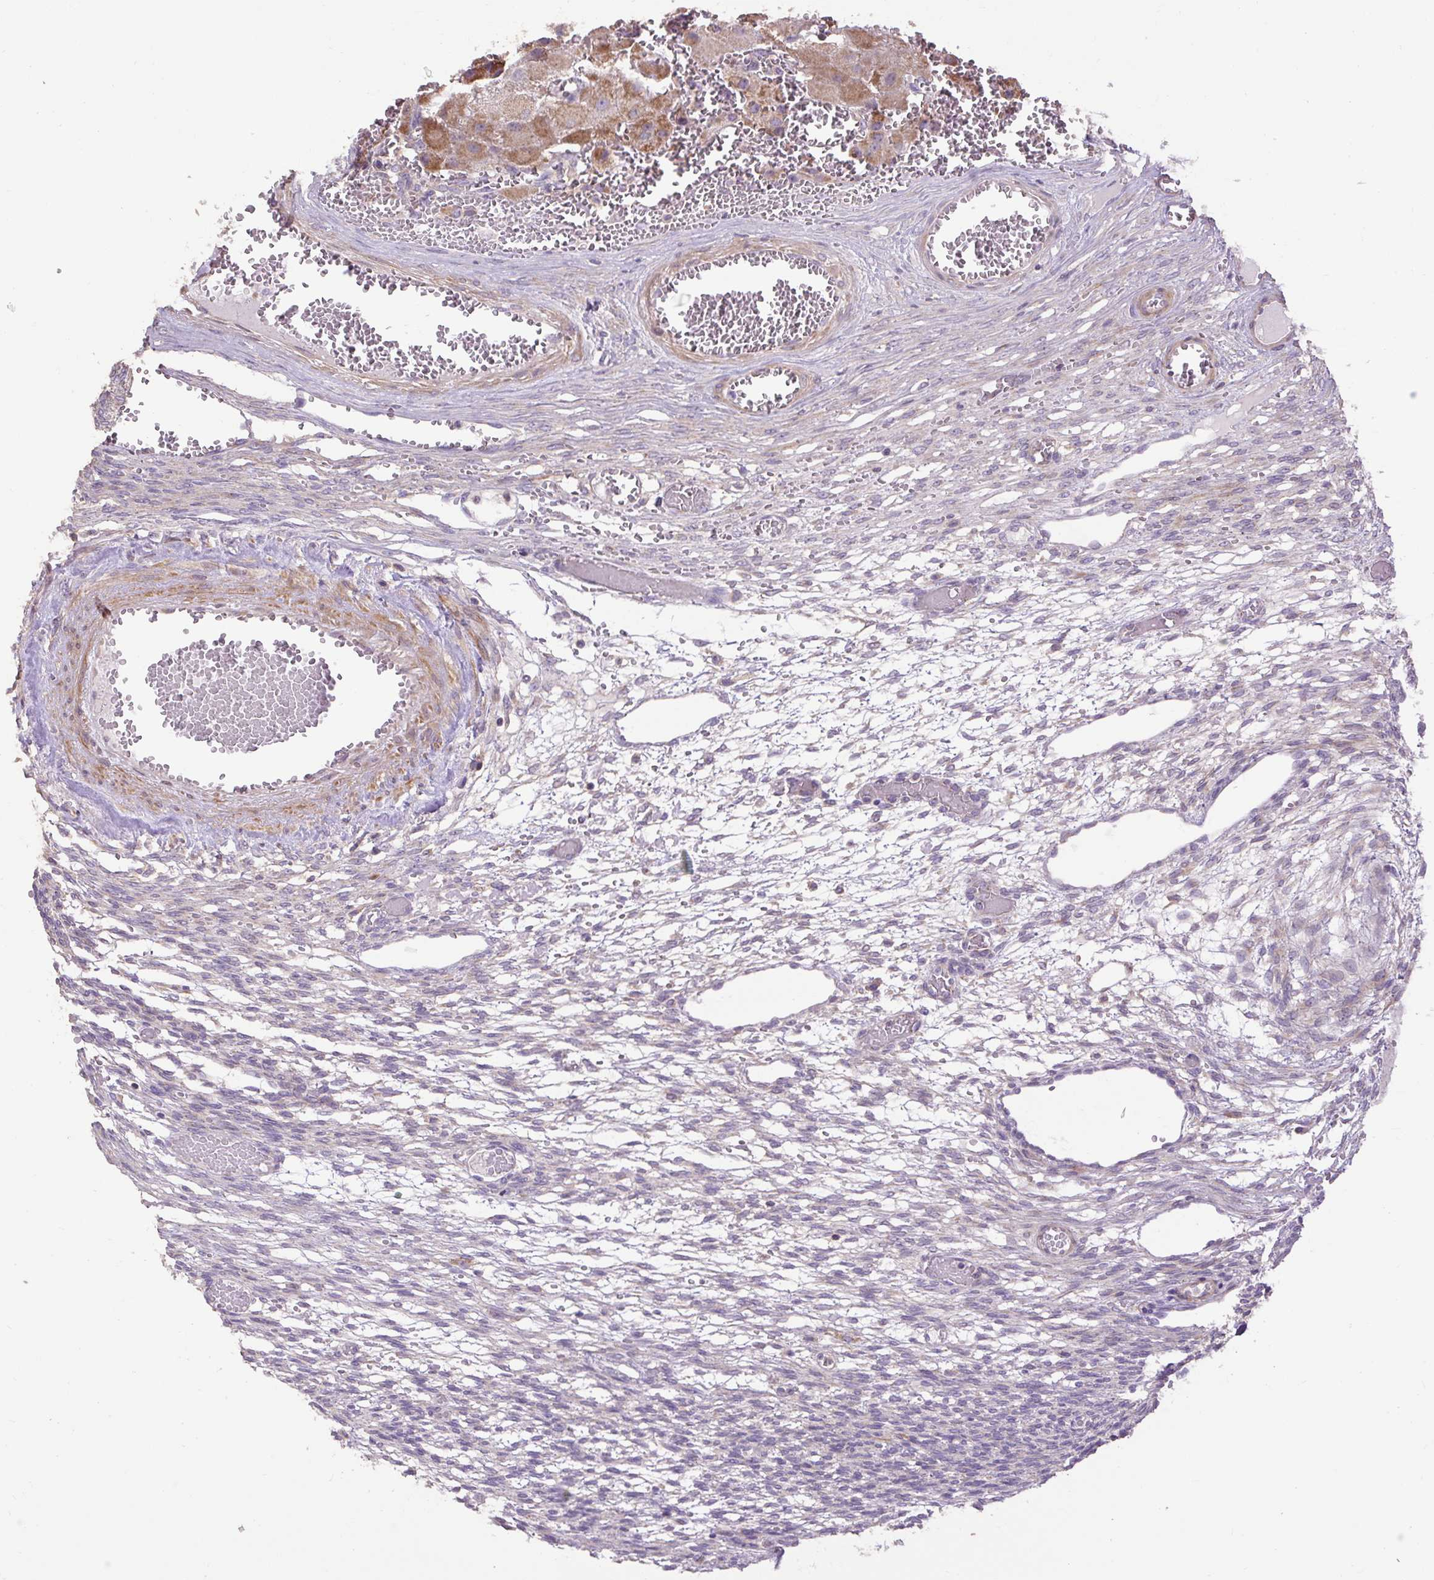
{"staining": {"intensity": "moderate", "quantity": "25%-75%", "location": "cytoplasmic/membranous"}, "tissue": "ovary", "cell_type": "Follicle cells", "image_type": "normal", "snomed": [{"axis": "morphology", "description": "Normal tissue, NOS"}, {"axis": "topography", "description": "Ovary"}], "caption": "Immunohistochemical staining of unremarkable human ovary demonstrates 25%-75% levels of moderate cytoplasmic/membranous protein expression in about 25%-75% of follicle cells. (IHC, brightfield microscopy, high magnification).", "gene": "ABR", "patient": {"sex": "female", "age": 67}}